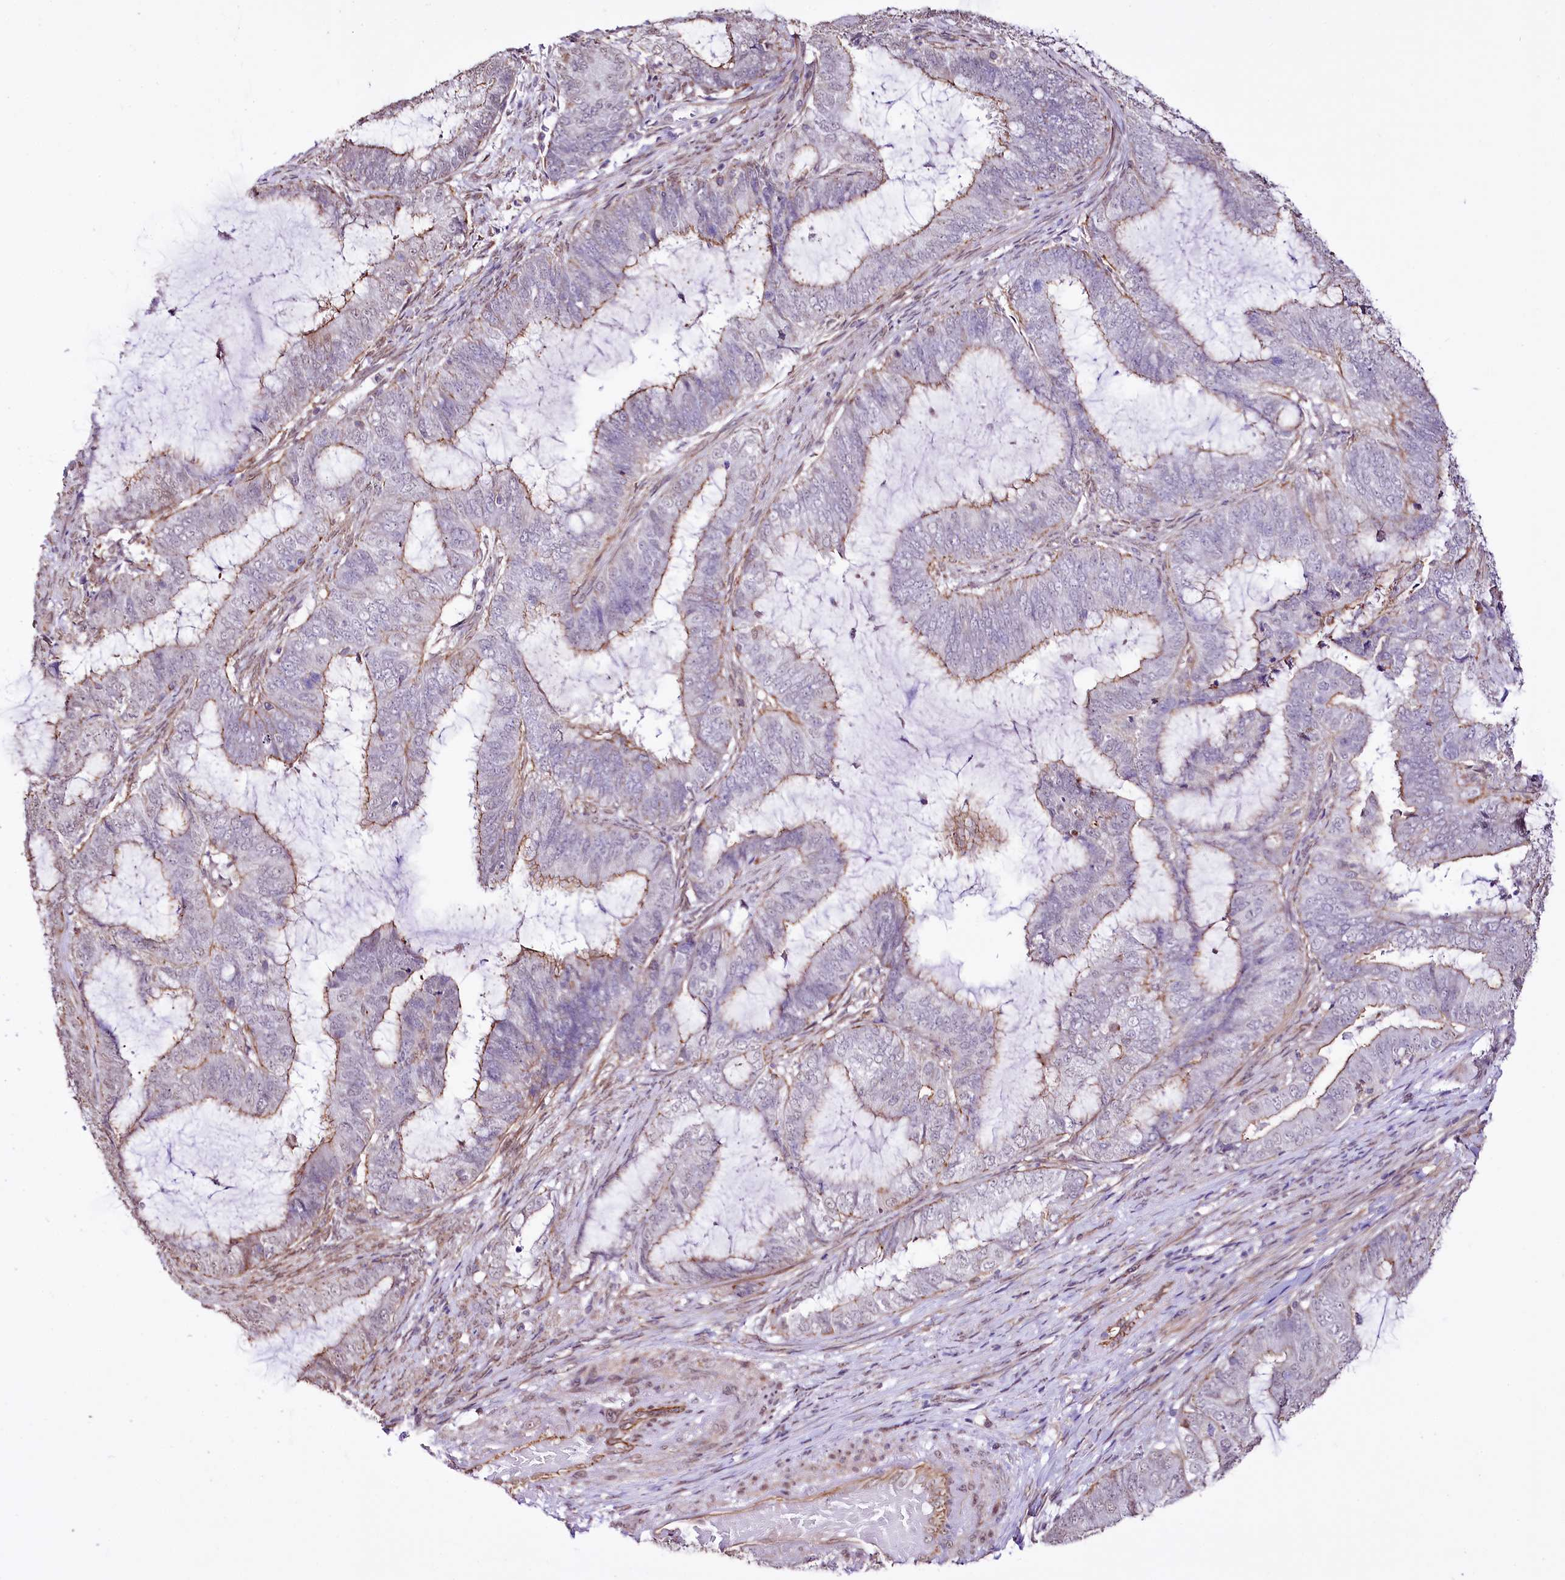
{"staining": {"intensity": "moderate", "quantity": "25%-75%", "location": "cytoplasmic/membranous"}, "tissue": "endometrial cancer", "cell_type": "Tumor cells", "image_type": "cancer", "snomed": [{"axis": "morphology", "description": "Adenocarcinoma, NOS"}, {"axis": "topography", "description": "Endometrium"}], "caption": "Human adenocarcinoma (endometrial) stained for a protein (brown) exhibits moderate cytoplasmic/membranous positive expression in about 25%-75% of tumor cells.", "gene": "ST7", "patient": {"sex": "female", "age": 51}}